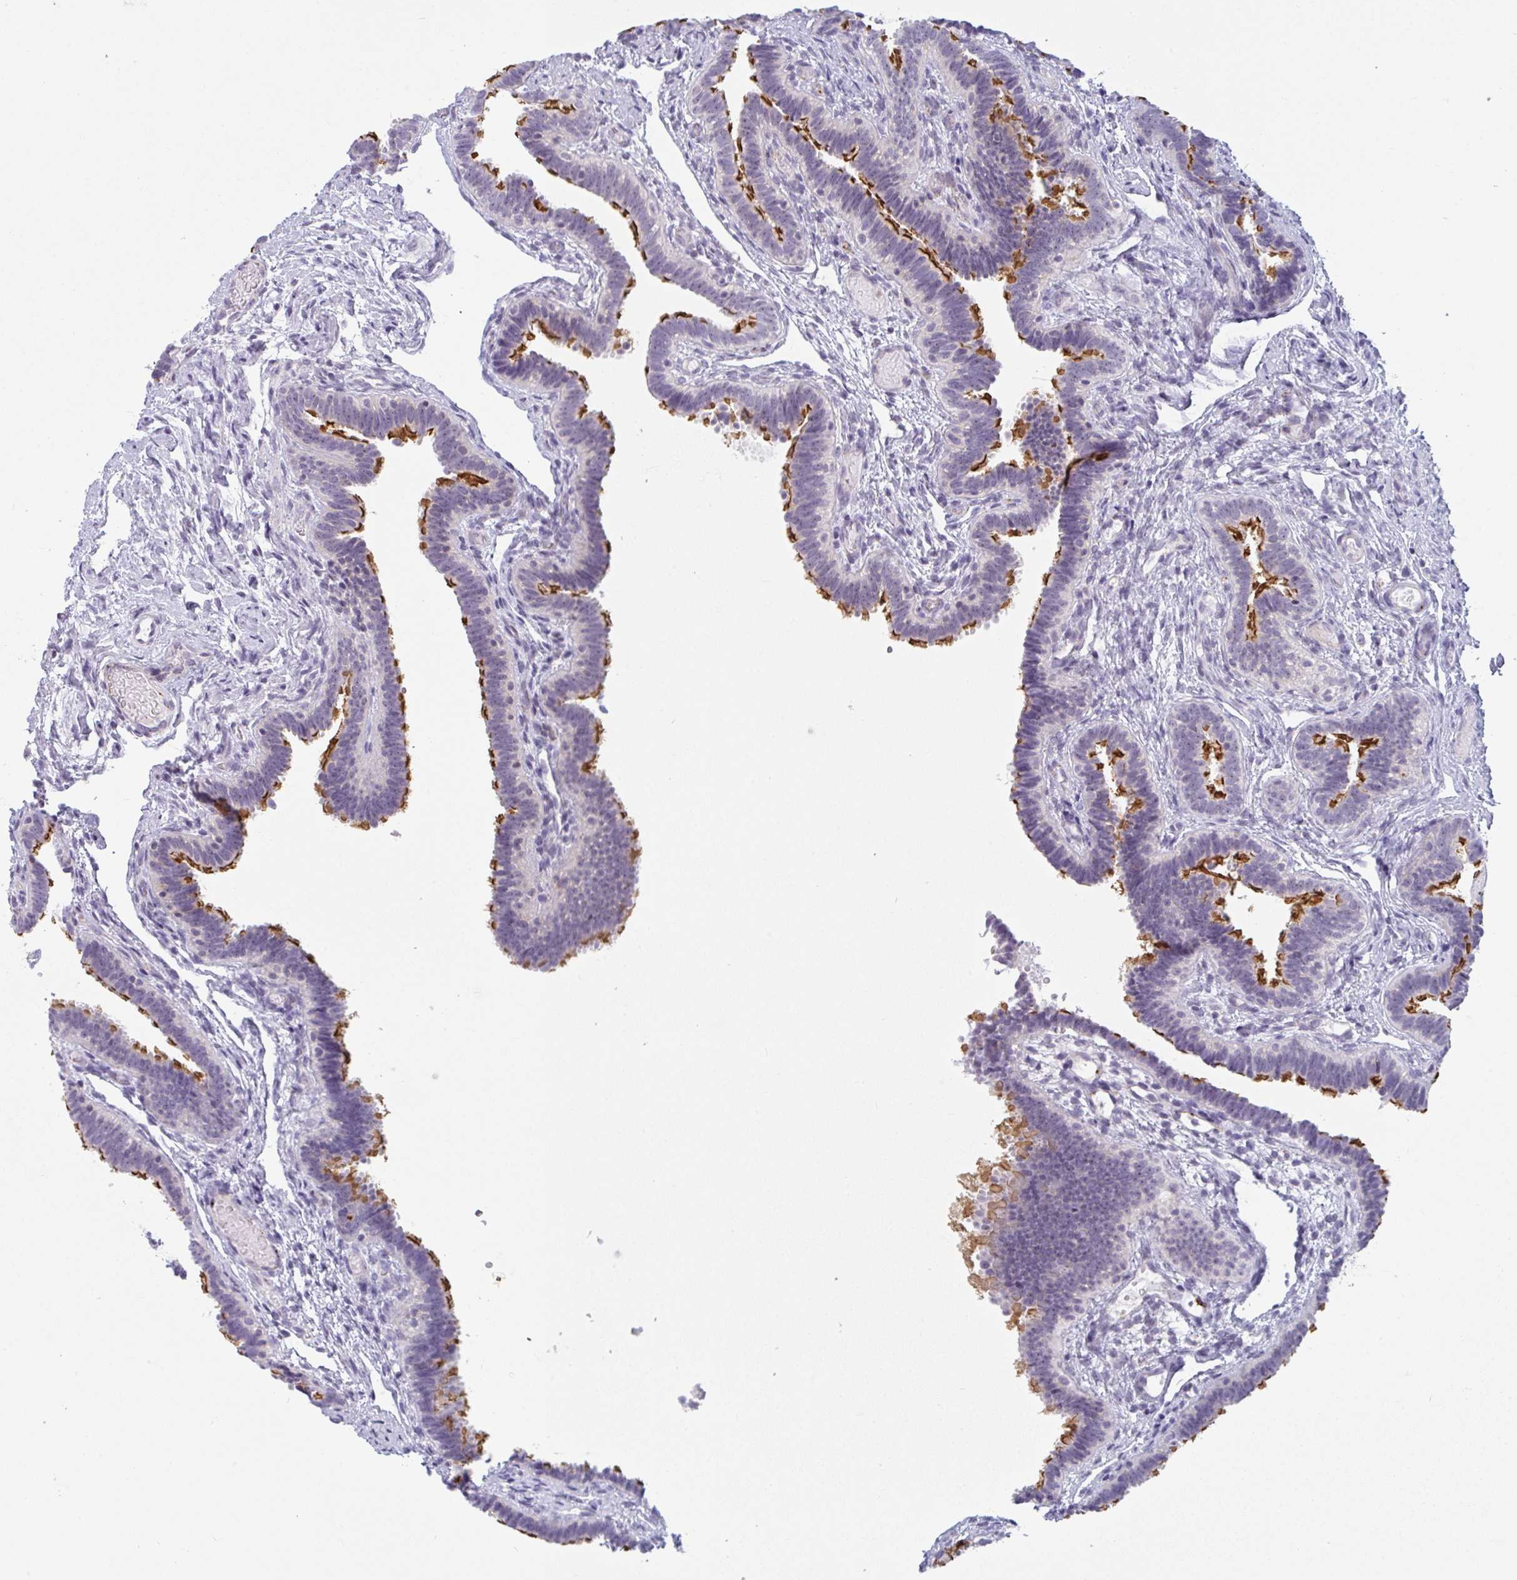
{"staining": {"intensity": "strong", "quantity": "25%-75%", "location": "cytoplasmic/membranous"}, "tissue": "fallopian tube", "cell_type": "Glandular cells", "image_type": "normal", "snomed": [{"axis": "morphology", "description": "Normal tissue, NOS"}, {"axis": "topography", "description": "Fallopian tube"}], "caption": "Immunohistochemical staining of unremarkable fallopian tube reveals high levels of strong cytoplasmic/membranous positivity in approximately 25%-75% of glandular cells. (Stains: DAB (3,3'-diaminobenzidine) in brown, nuclei in blue, Microscopy: brightfield microscopy at high magnification).", "gene": "CD80", "patient": {"sex": "female", "age": 37}}